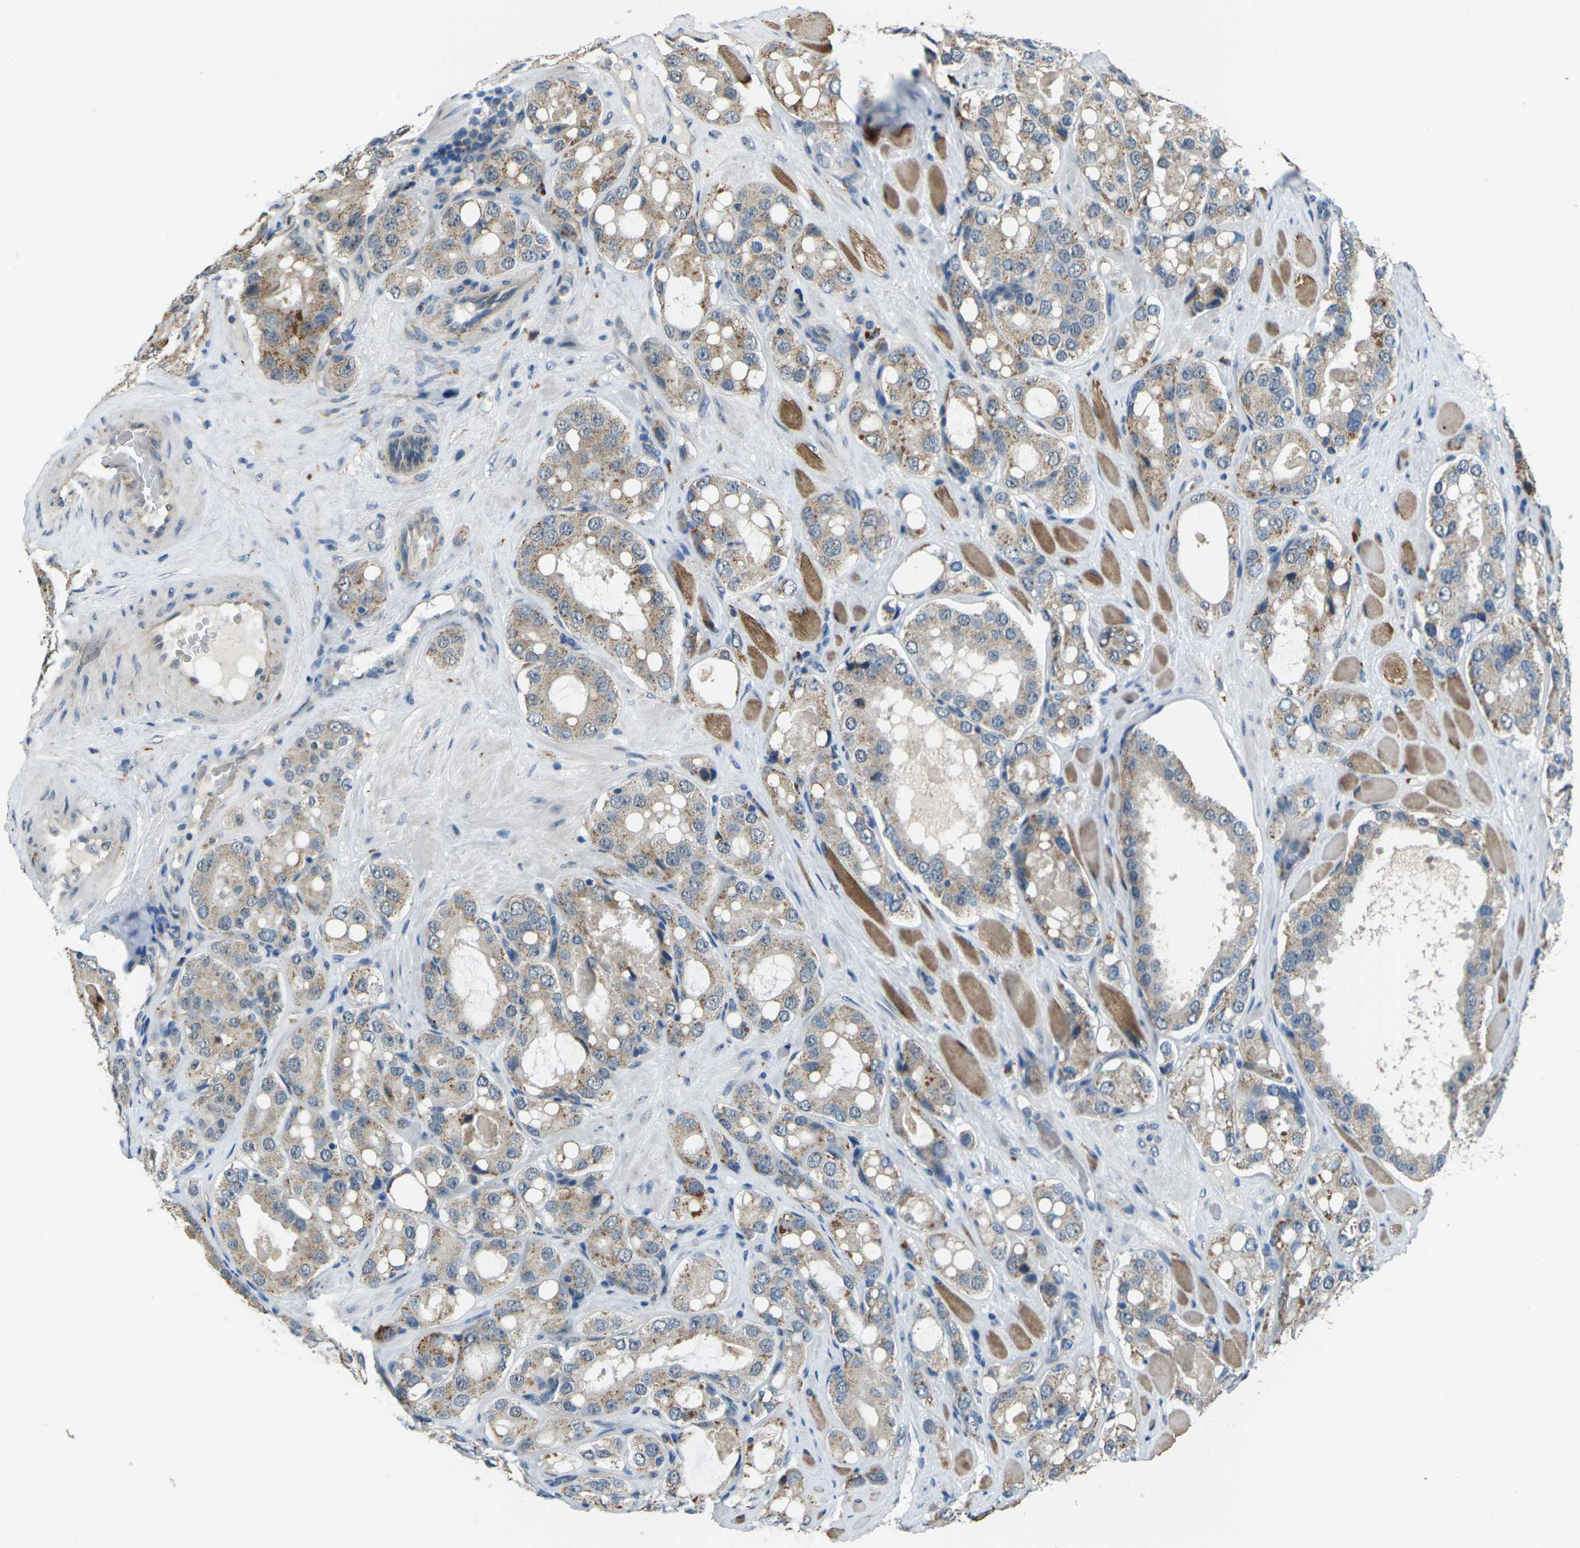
{"staining": {"intensity": "weak", "quantity": ">75%", "location": "cytoplasmic/membranous"}, "tissue": "prostate cancer", "cell_type": "Tumor cells", "image_type": "cancer", "snomed": [{"axis": "morphology", "description": "Adenocarcinoma, High grade"}, {"axis": "topography", "description": "Prostate"}], "caption": "Prostate high-grade adenocarcinoma was stained to show a protein in brown. There is low levels of weak cytoplasmic/membranous staining in approximately >75% of tumor cells.", "gene": "SLC31A2", "patient": {"sex": "male", "age": 65}}